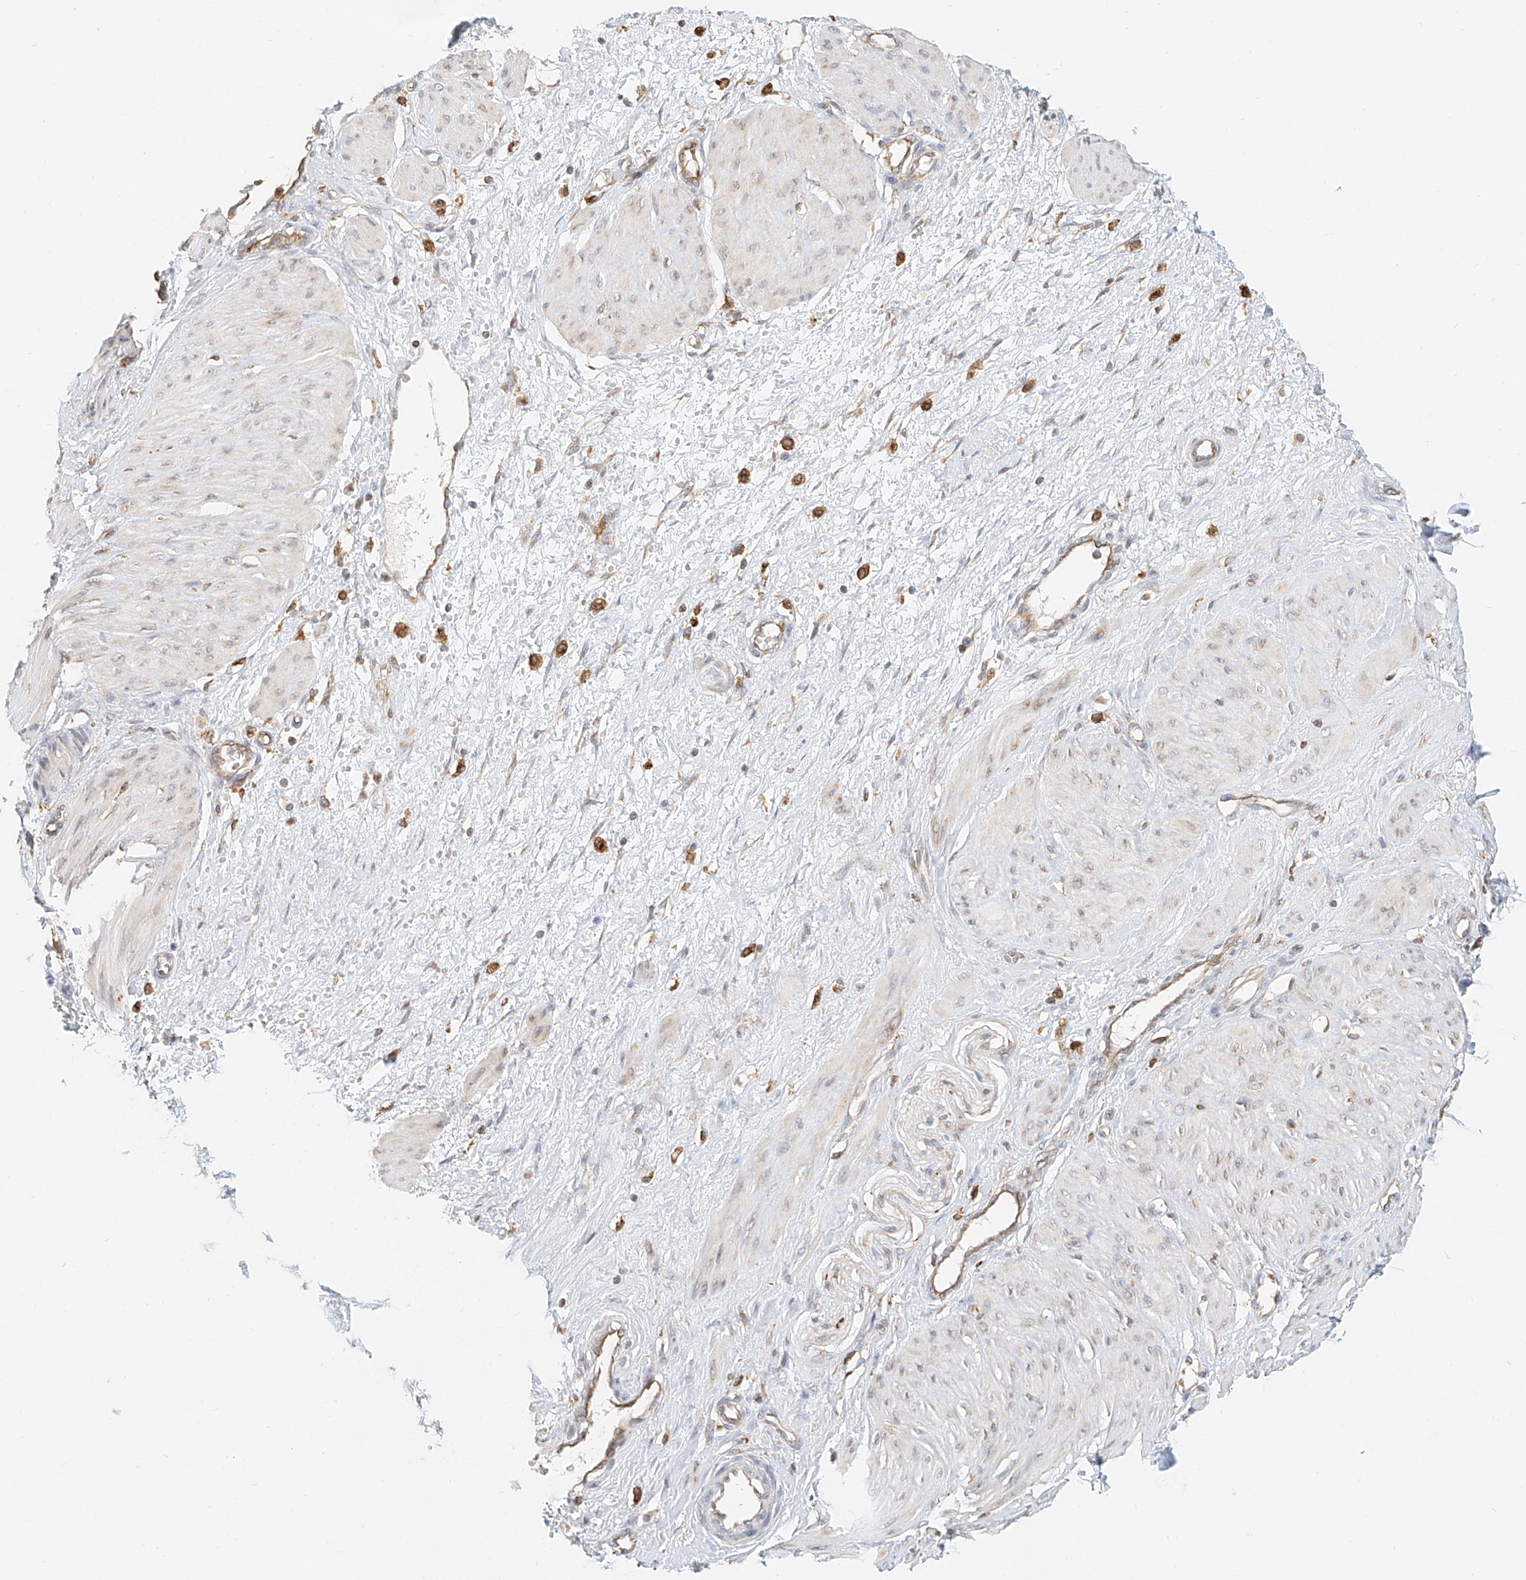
{"staining": {"intensity": "negative", "quantity": "none", "location": "none"}, "tissue": "smooth muscle", "cell_type": "Smooth muscle cells", "image_type": "normal", "snomed": [{"axis": "morphology", "description": "Normal tissue, NOS"}, {"axis": "topography", "description": "Endometrium"}], "caption": "High magnification brightfield microscopy of benign smooth muscle stained with DAB (brown) and counterstained with hematoxylin (blue): smooth muscle cells show no significant expression.", "gene": "DHRS7", "patient": {"sex": "female", "age": 33}}